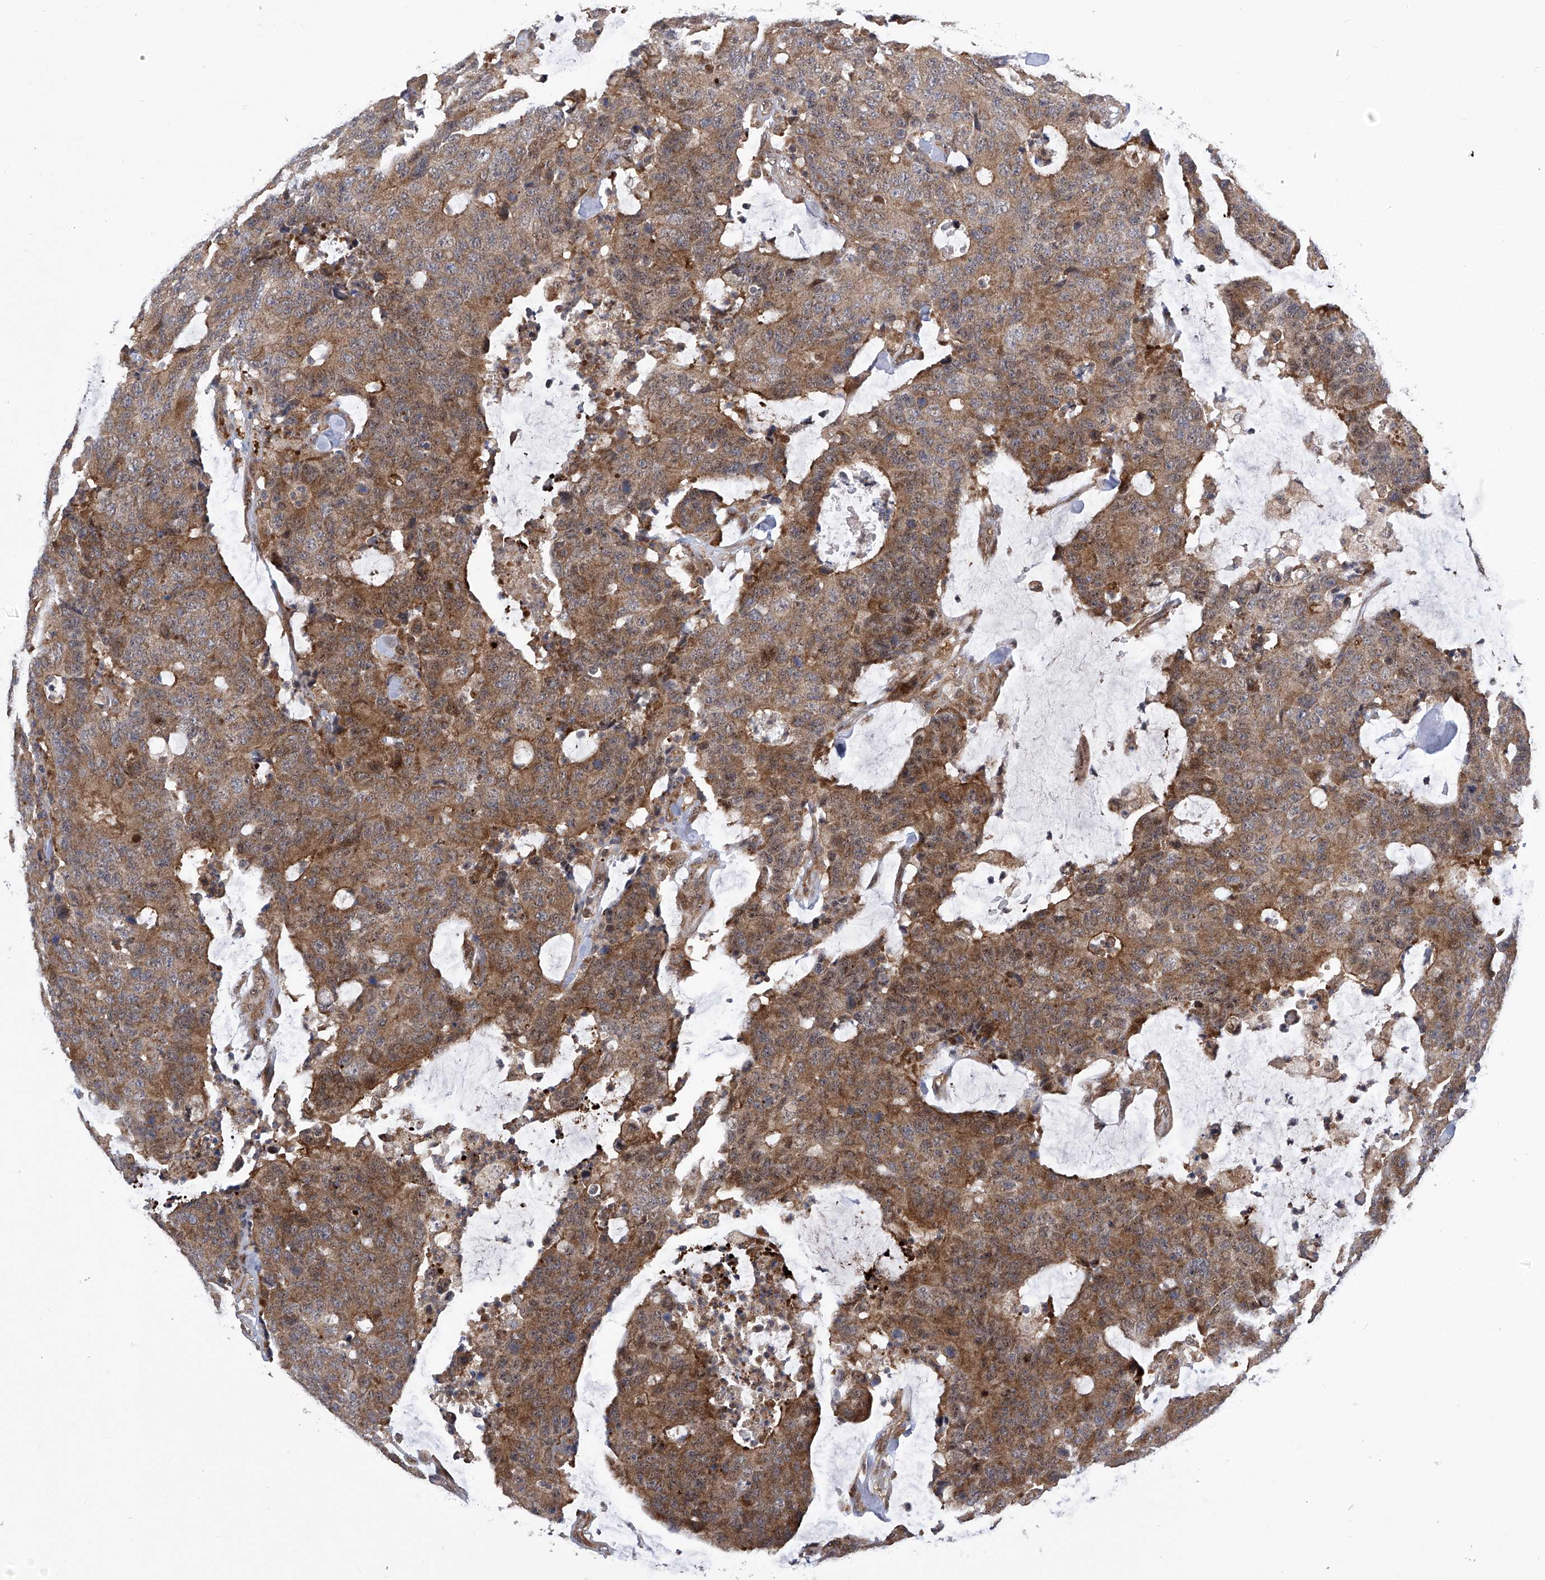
{"staining": {"intensity": "moderate", "quantity": ">75%", "location": "cytoplasmic/membranous"}, "tissue": "colorectal cancer", "cell_type": "Tumor cells", "image_type": "cancer", "snomed": [{"axis": "morphology", "description": "Adenocarcinoma, NOS"}, {"axis": "topography", "description": "Colon"}], "caption": "A photomicrograph of colorectal cancer (adenocarcinoma) stained for a protein demonstrates moderate cytoplasmic/membranous brown staining in tumor cells.", "gene": "CISH", "patient": {"sex": "female", "age": 86}}